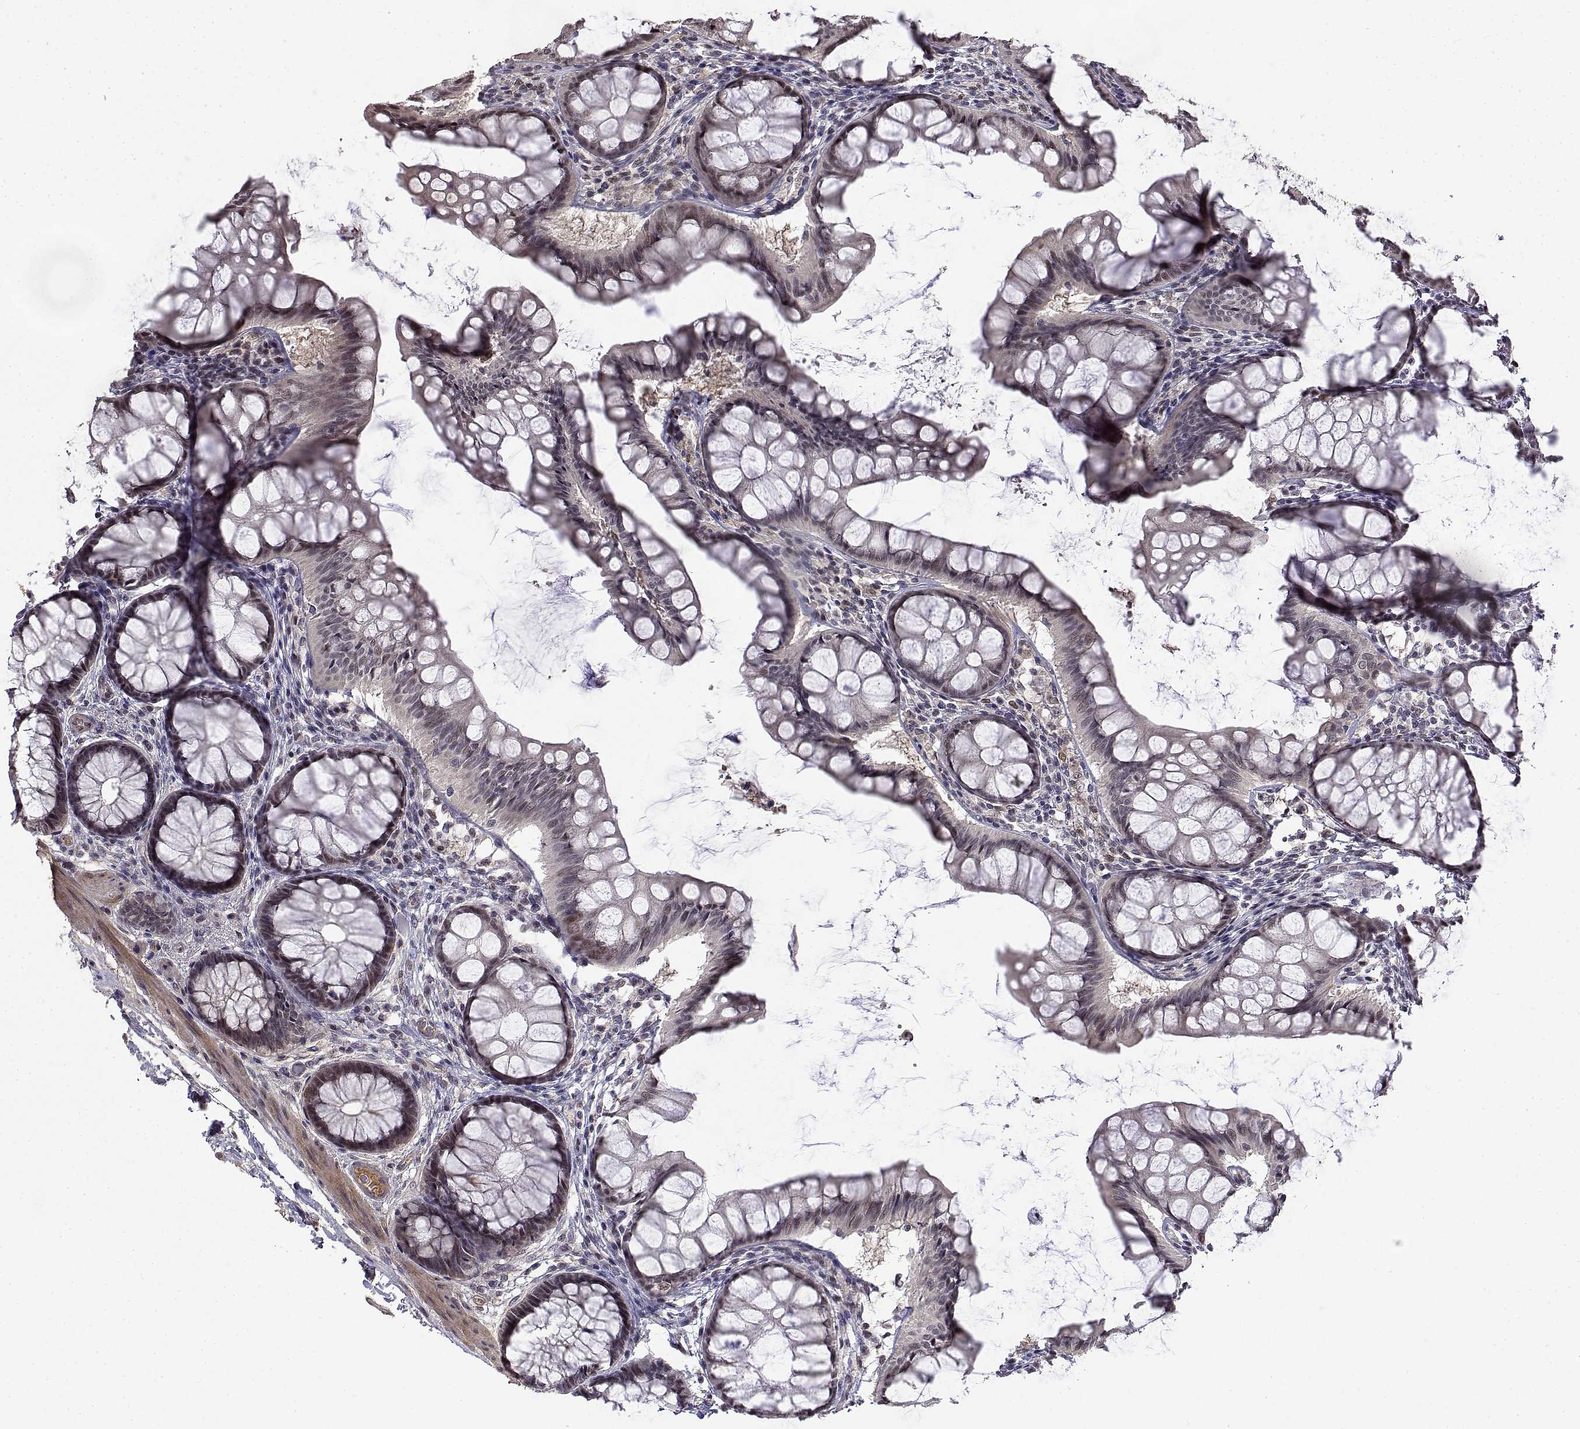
{"staining": {"intensity": "negative", "quantity": "none", "location": "none"}, "tissue": "colon", "cell_type": "Endothelial cells", "image_type": "normal", "snomed": [{"axis": "morphology", "description": "Normal tissue, NOS"}, {"axis": "topography", "description": "Colon"}], "caption": "This is an immunohistochemistry image of normal human colon. There is no staining in endothelial cells.", "gene": "ITGA7", "patient": {"sex": "female", "age": 65}}